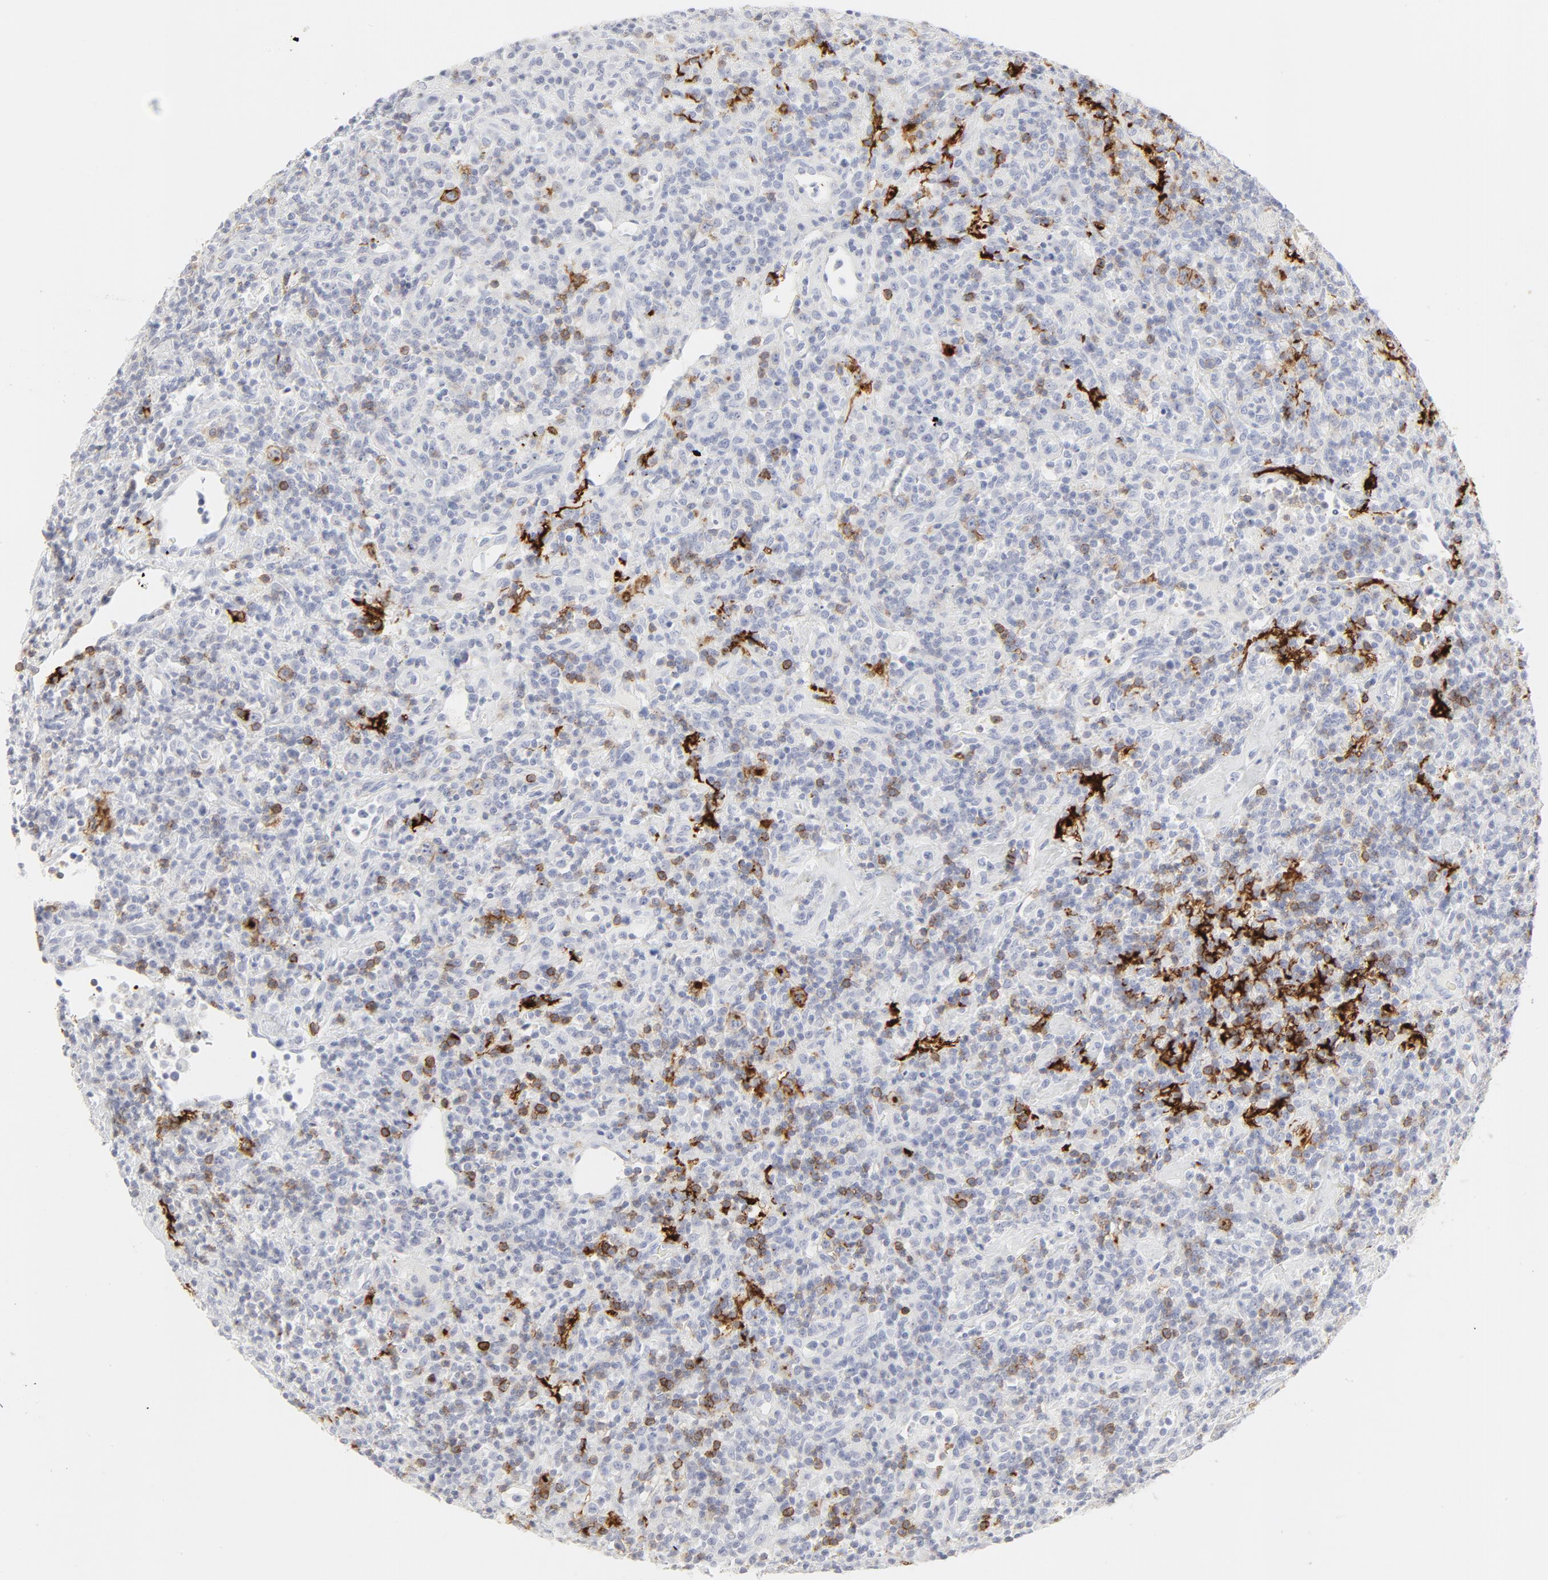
{"staining": {"intensity": "strong", "quantity": "25%-75%", "location": "cytoplasmic/membranous"}, "tissue": "lymphoma", "cell_type": "Tumor cells", "image_type": "cancer", "snomed": [{"axis": "morphology", "description": "Hodgkin's disease, NOS"}, {"axis": "topography", "description": "Lymph node"}], "caption": "Tumor cells exhibit strong cytoplasmic/membranous staining in approximately 25%-75% of cells in Hodgkin's disease.", "gene": "CCR7", "patient": {"sex": "male", "age": 65}}